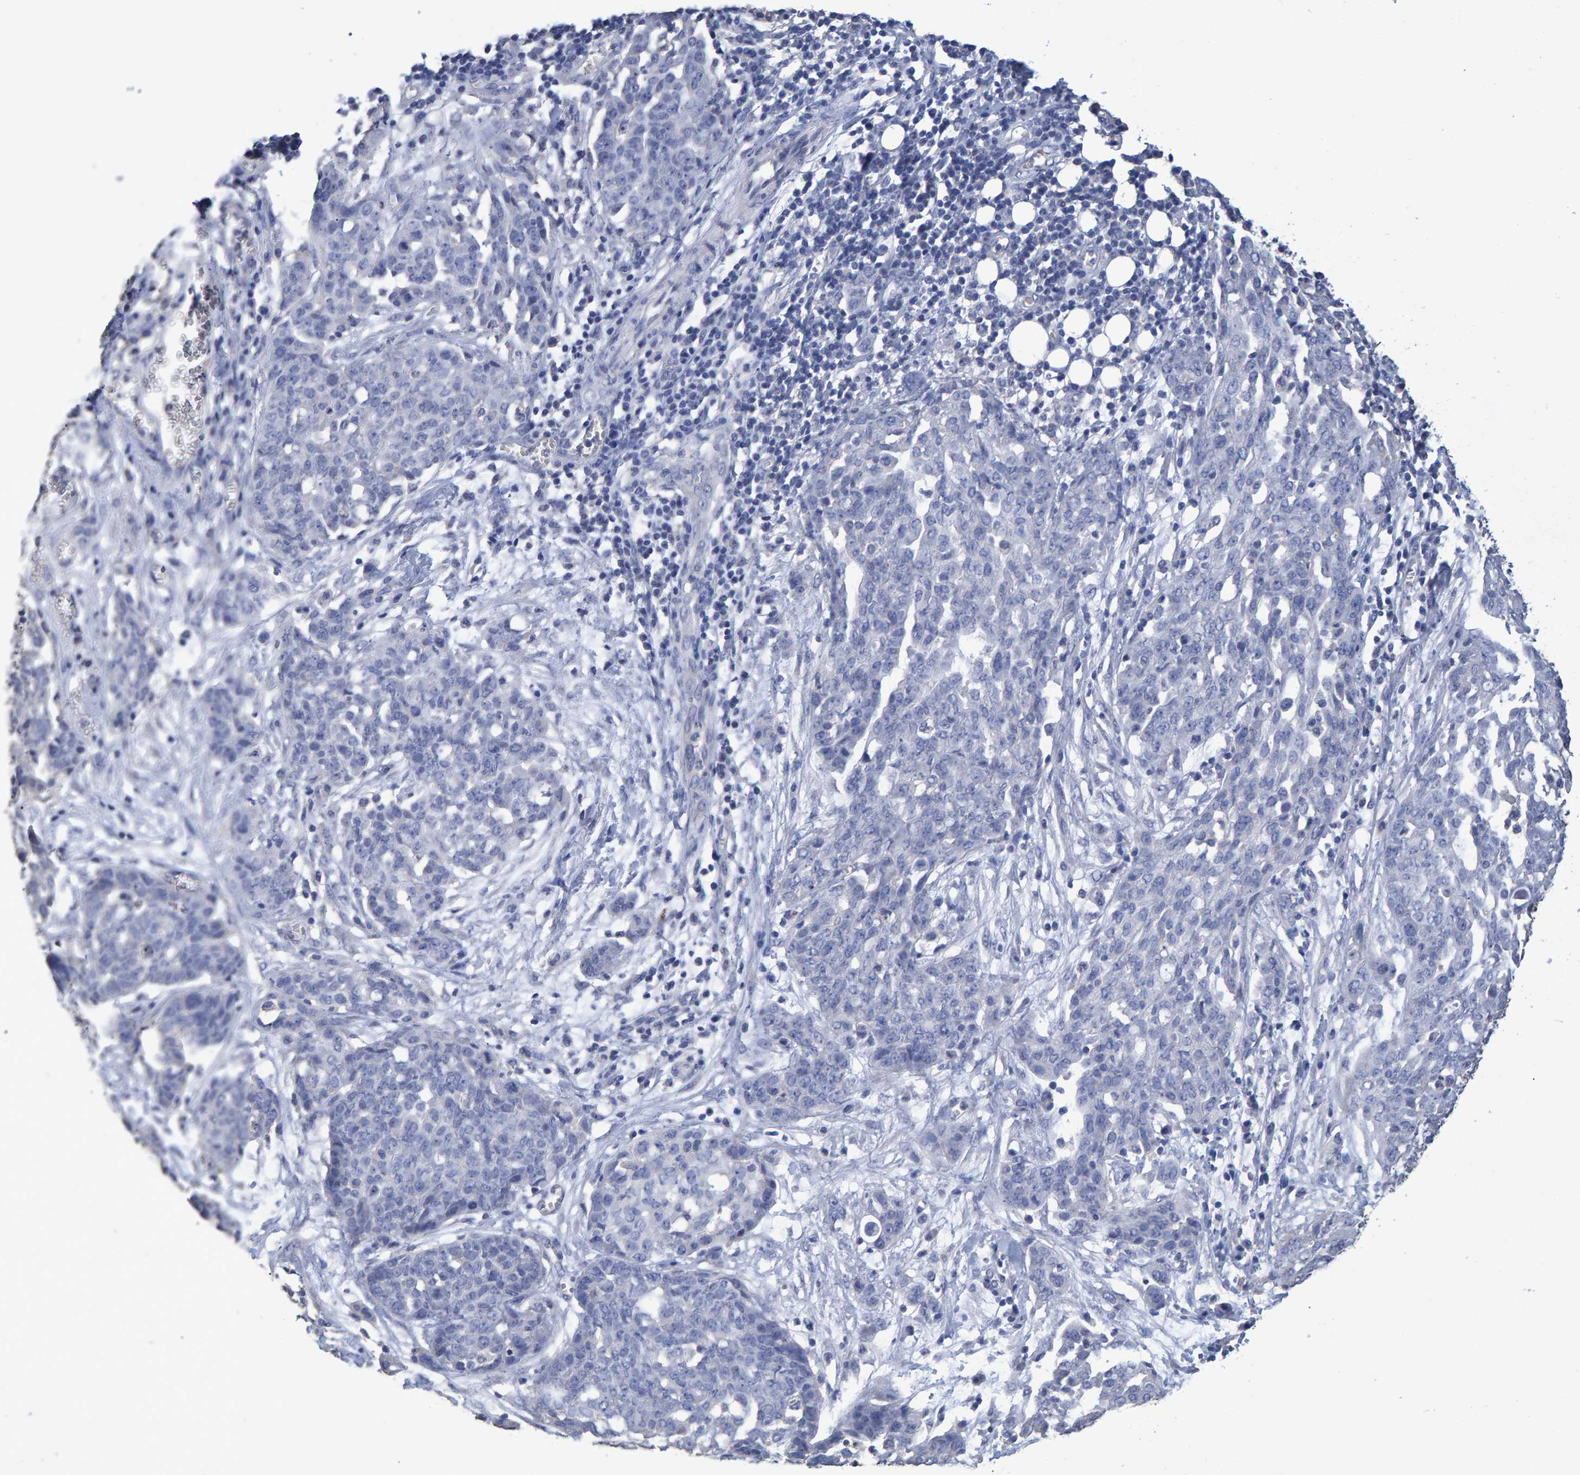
{"staining": {"intensity": "negative", "quantity": "none", "location": "none"}, "tissue": "ovarian cancer", "cell_type": "Tumor cells", "image_type": "cancer", "snomed": [{"axis": "morphology", "description": "Cystadenocarcinoma, serous, NOS"}, {"axis": "topography", "description": "Soft tissue"}, {"axis": "topography", "description": "Ovary"}], "caption": "Ovarian cancer was stained to show a protein in brown. There is no significant positivity in tumor cells.", "gene": "HEMGN", "patient": {"sex": "female", "age": 57}}